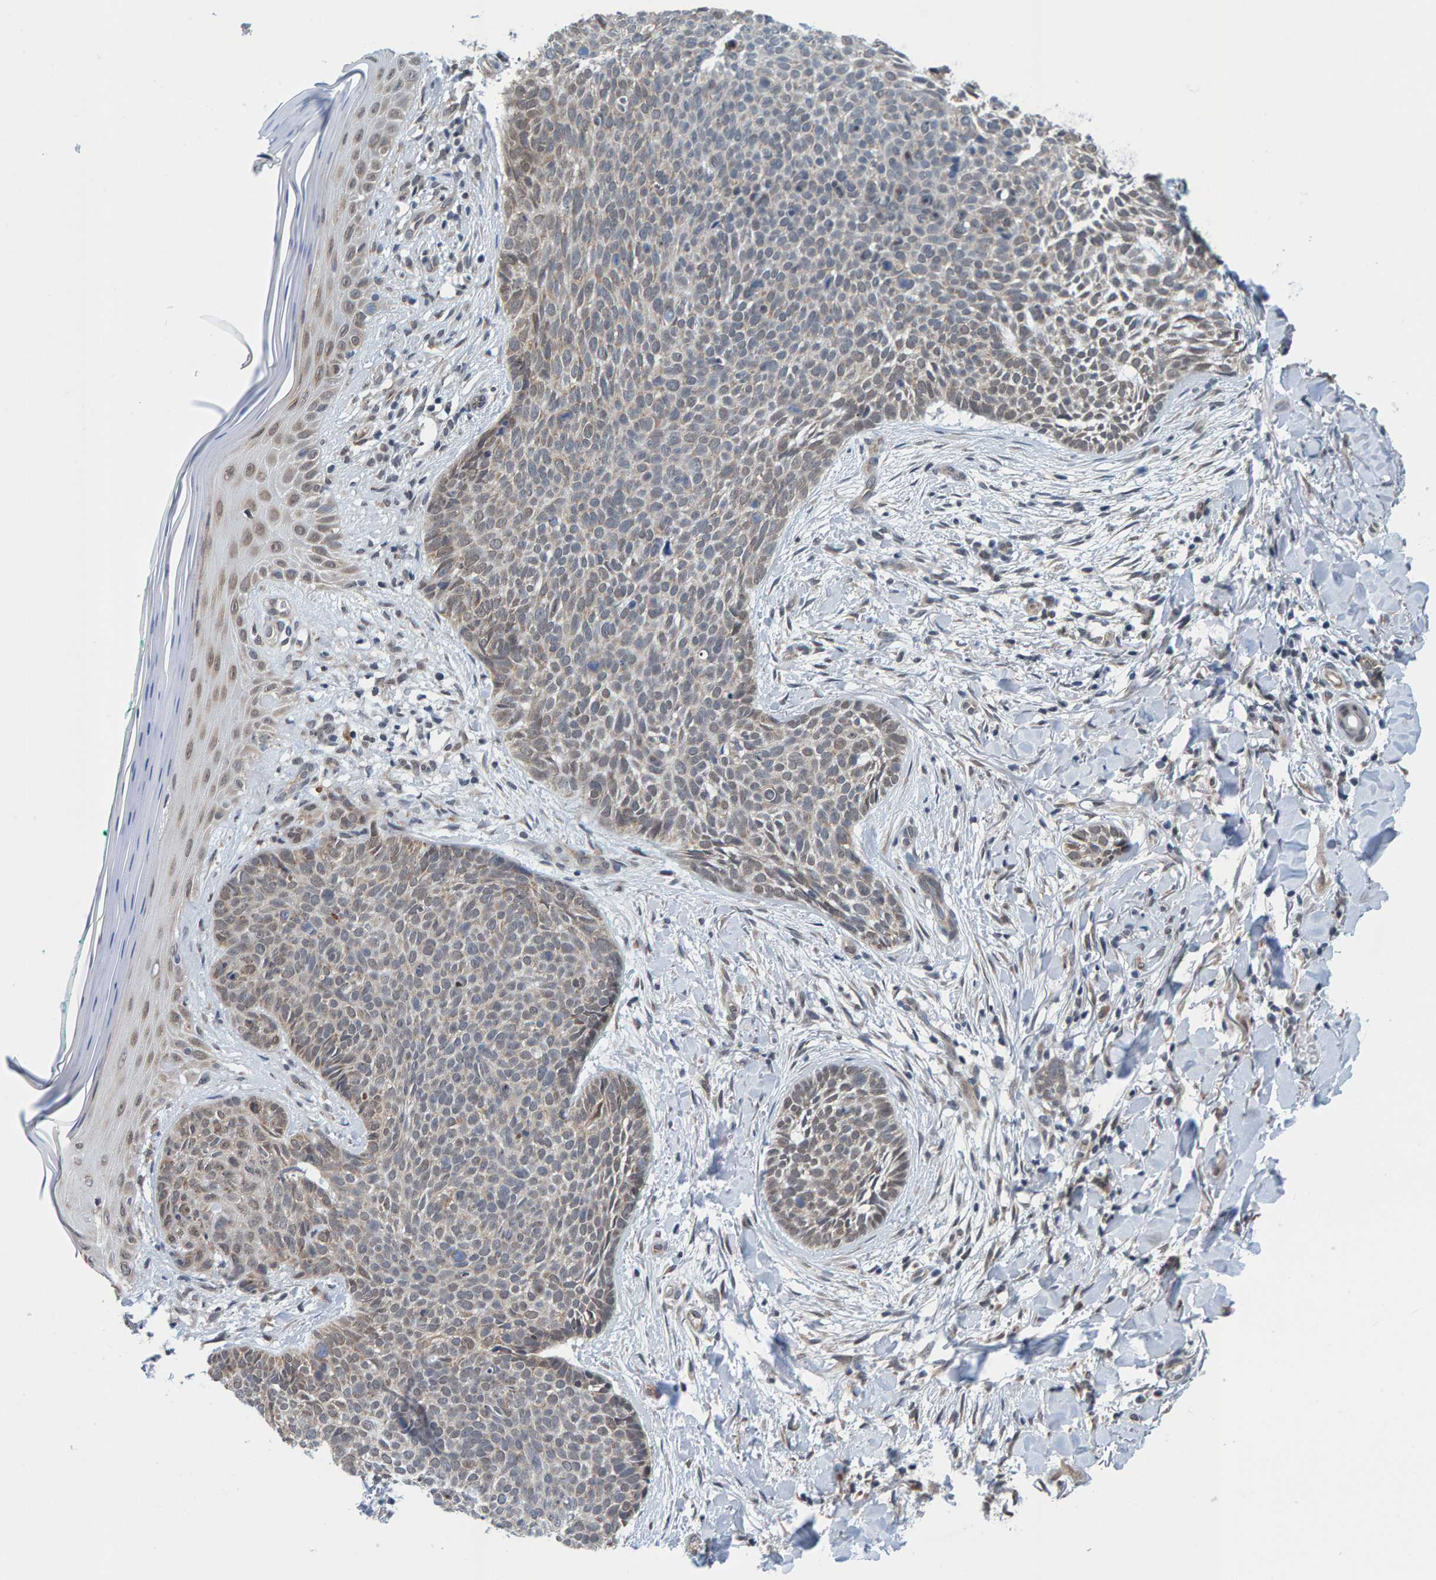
{"staining": {"intensity": "weak", "quantity": "25%-75%", "location": "cytoplasmic/membranous"}, "tissue": "skin cancer", "cell_type": "Tumor cells", "image_type": "cancer", "snomed": [{"axis": "morphology", "description": "Normal tissue, NOS"}, {"axis": "morphology", "description": "Basal cell carcinoma"}, {"axis": "topography", "description": "Skin"}], "caption": "Immunohistochemical staining of human skin cancer exhibits low levels of weak cytoplasmic/membranous expression in approximately 25%-75% of tumor cells.", "gene": "SCRN2", "patient": {"sex": "male", "age": 67}}